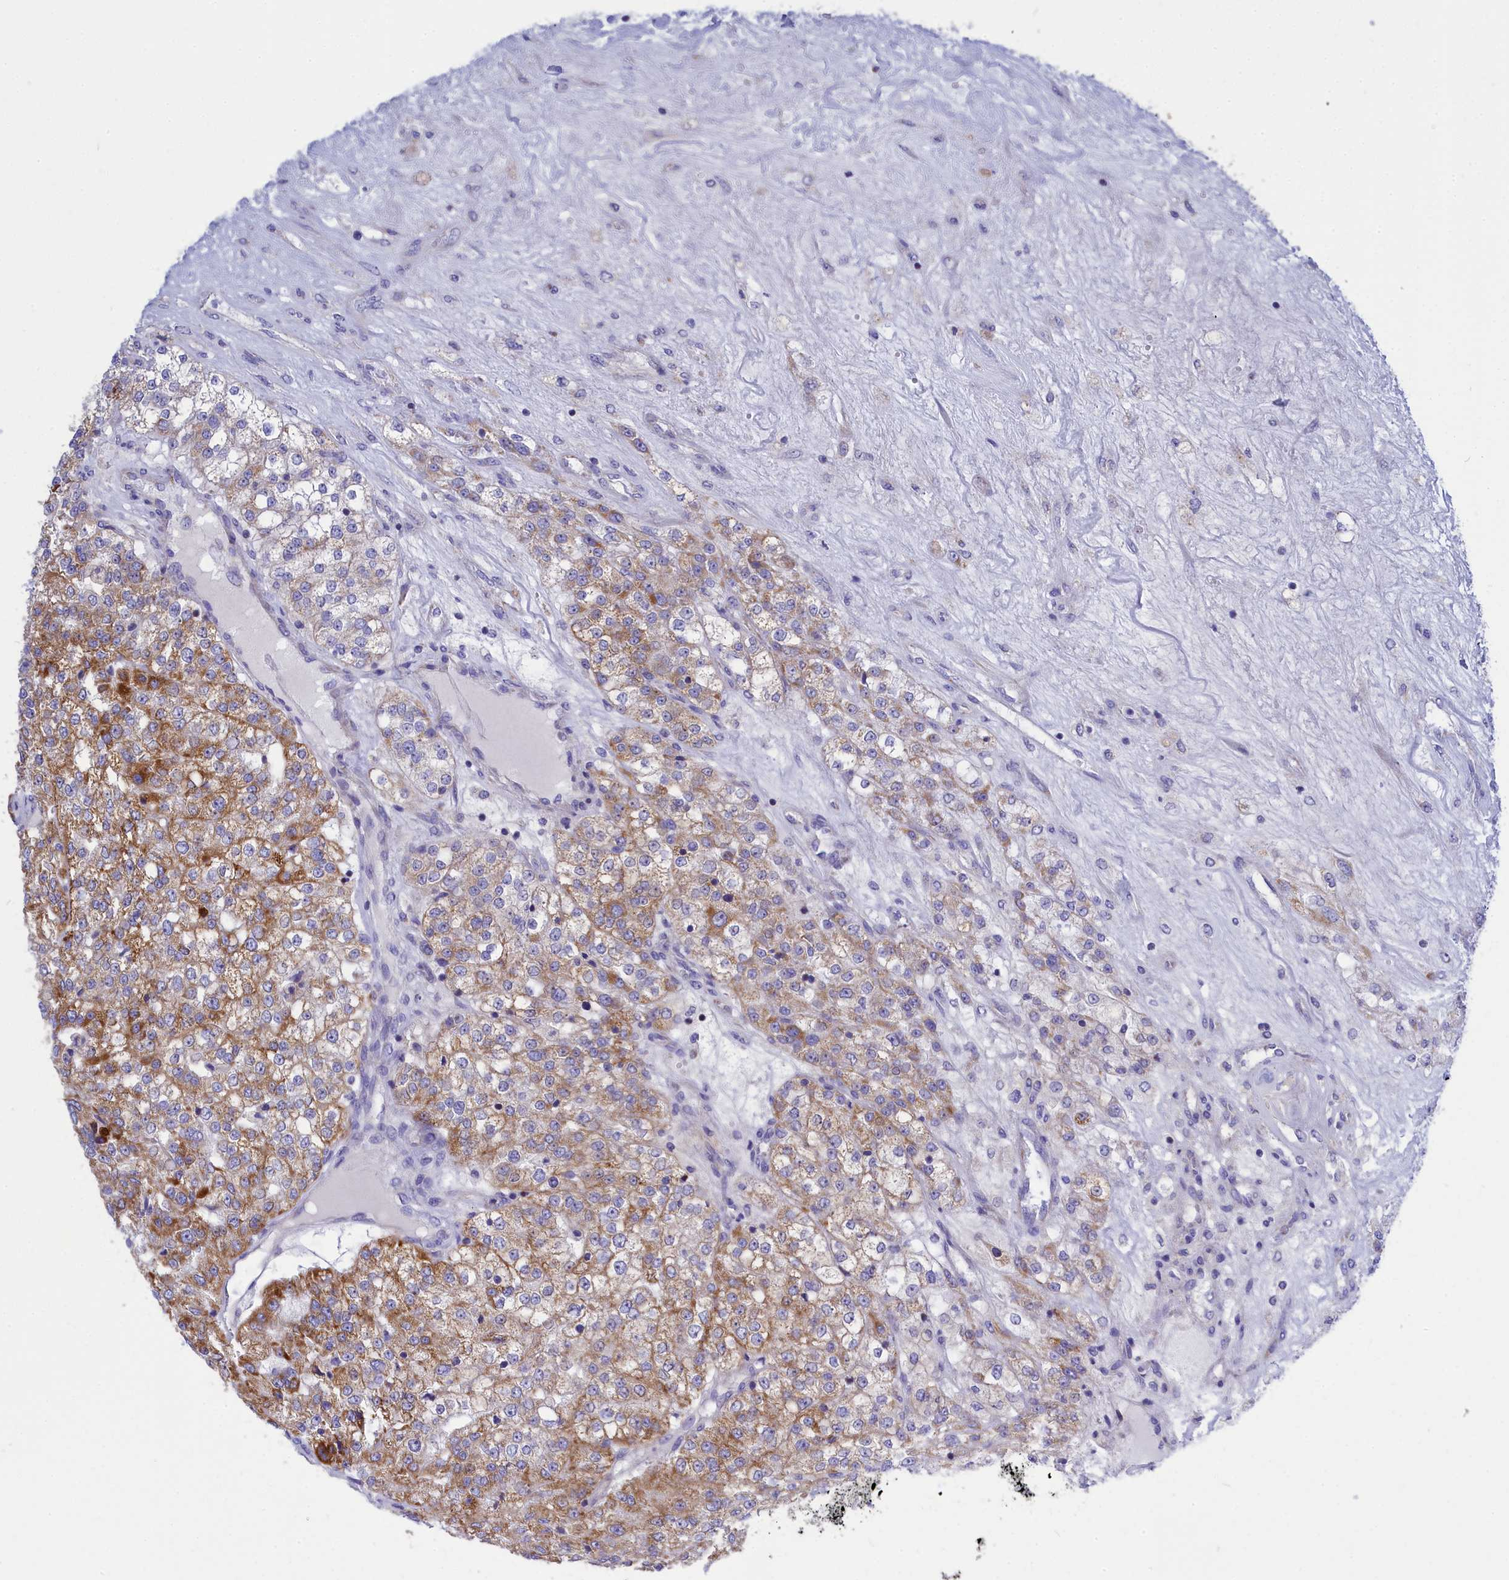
{"staining": {"intensity": "moderate", "quantity": ">75%", "location": "cytoplasmic/membranous"}, "tissue": "renal cancer", "cell_type": "Tumor cells", "image_type": "cancer", "snomed": [{"axis": "morphology", "description": "Adenocarcinoma, NOS"}, {"axis": "topography", "description": "Kidney"}], "caption": "A histopathology image of adenocarcinoma (renal) stained for a protein exhibits moderate cytoplasmic/membranous brown staining in tumor cells. (Stains: DAB (3,3'-diaminobenzidine) in brown, nuclei in blue, Microscopy: brightfield microscopy at high magnification).", "gene": "CCRL2", "patient": {"sex": "female", "age": 63}}